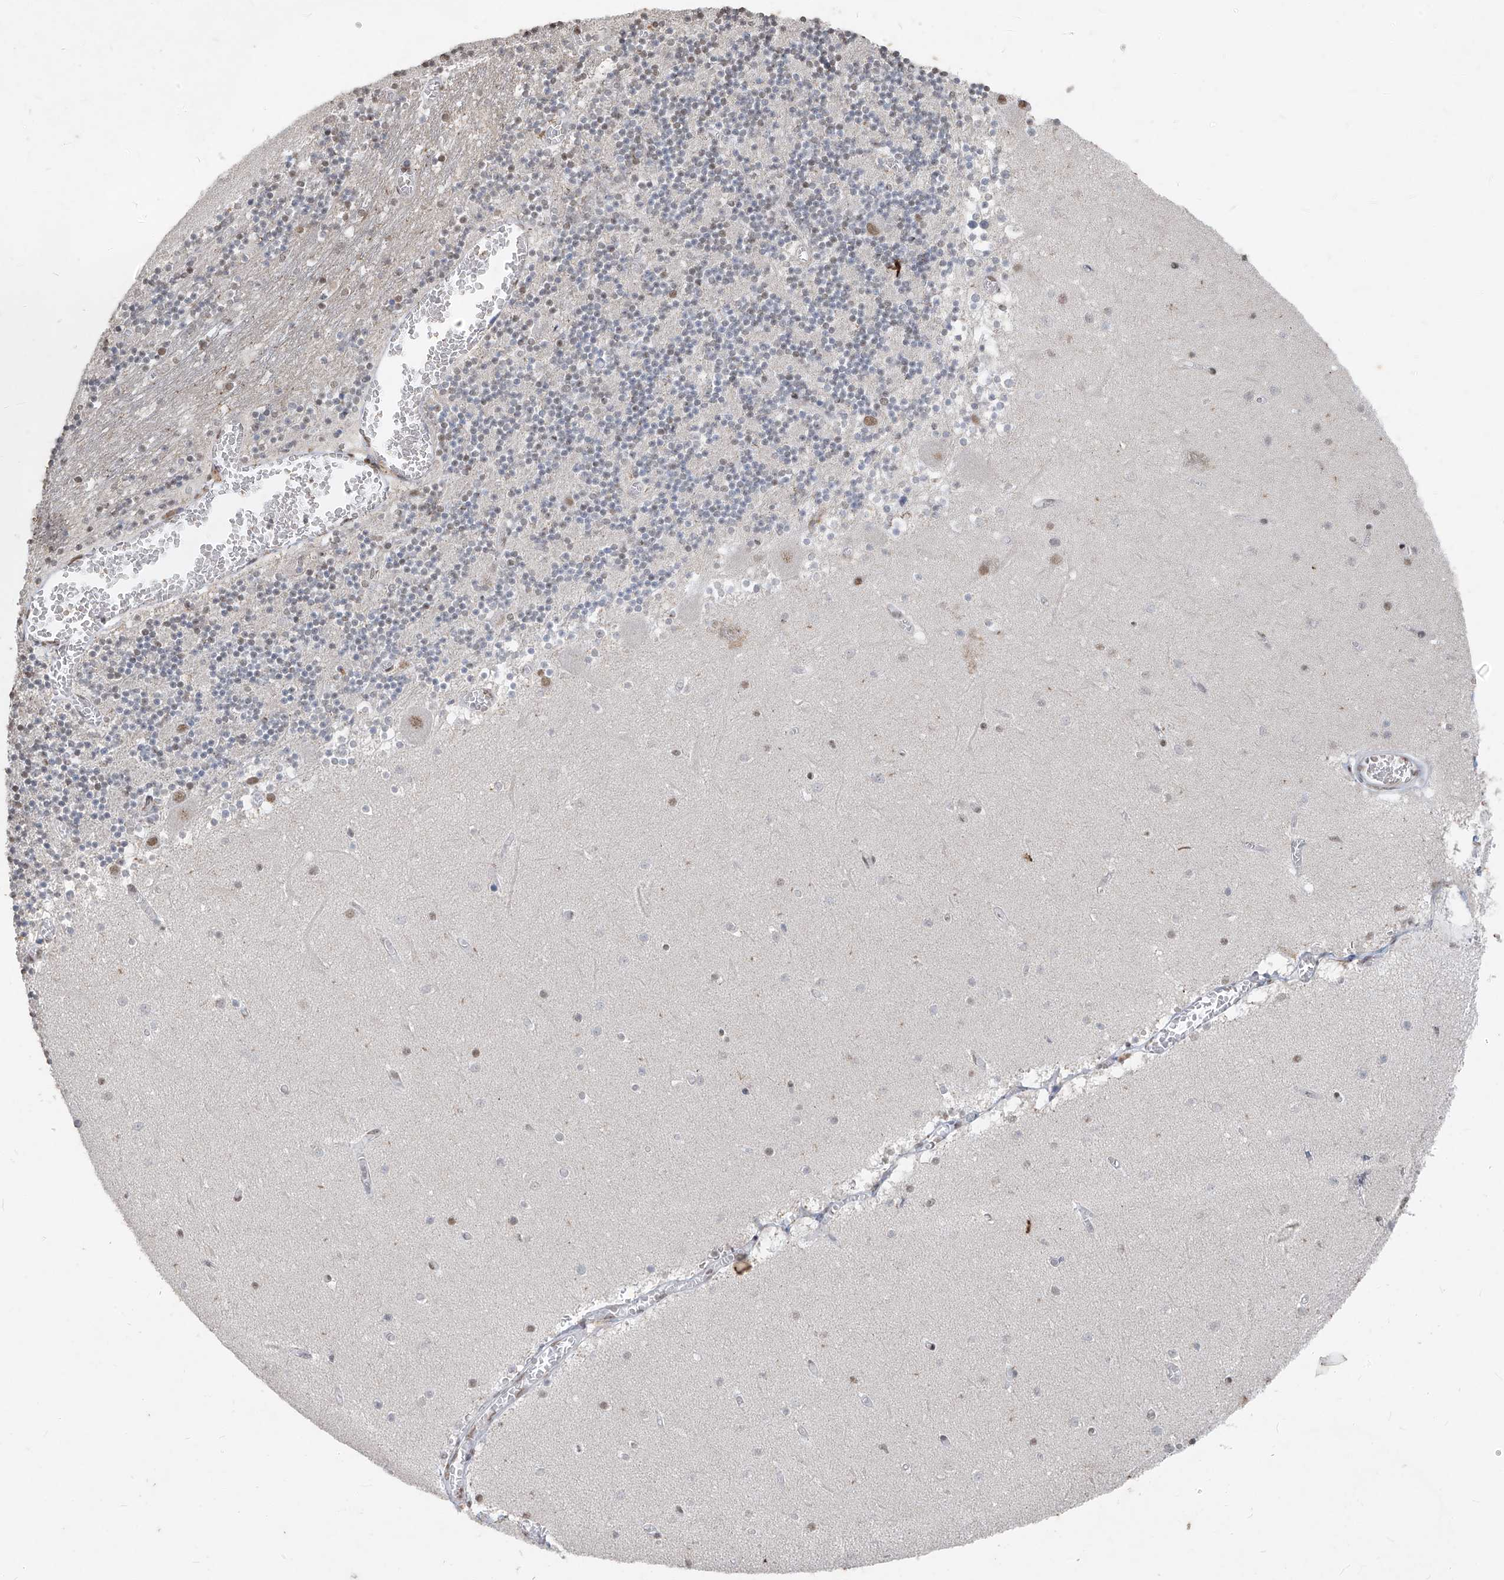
{"staining": {"intensity": "weak", "quantity": "<25%", "location": "nuclear"}, "tissue": "cerebellum", "cell_type": "Cells in granular layer", "image_type": "normal", "snomed": [{"axis": "morphology", "description": "Normal tissue, NOS"}, {"axis": "topography", "description": "Cerebellum"}], "caption": "DAB (3,3'-diaminobenzidine) immunohistochemical staining of benign human cerebellum exhibits no significant expression in cells in granular layer. (DAB IHC with hematoxylin counter stain).", "gene": "TFEC", "patient": {"sex": "female", "age": 28}}